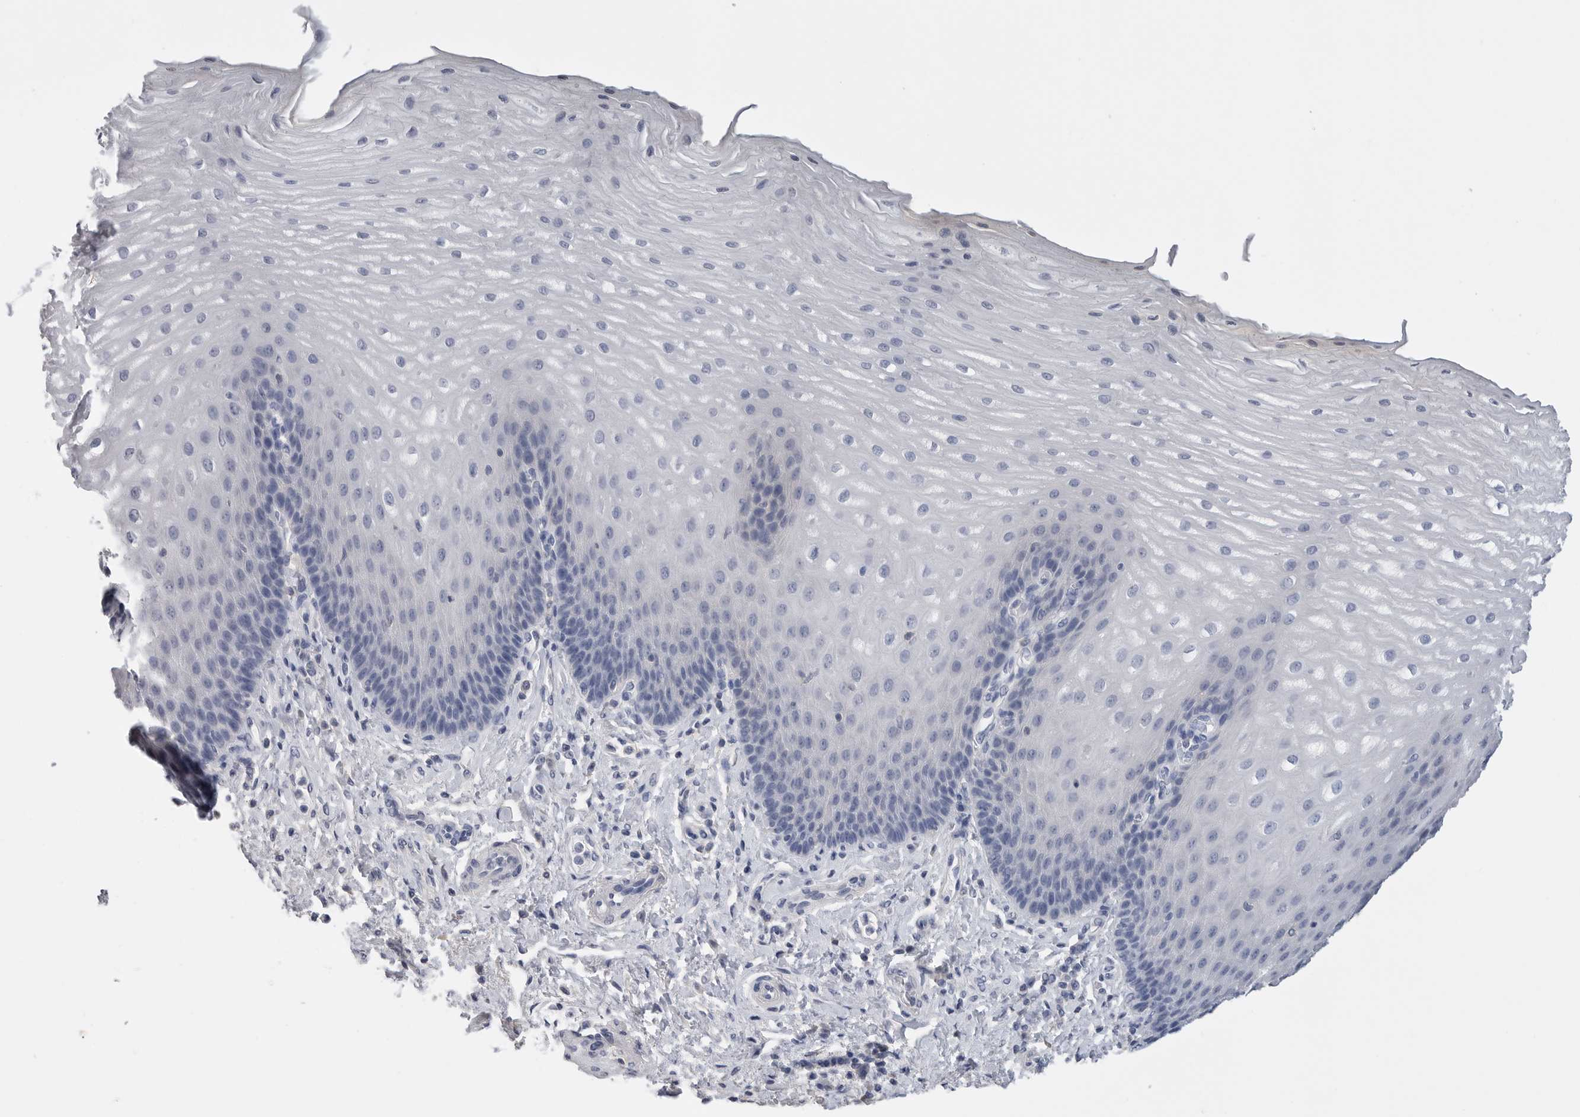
{"staining": {"intensity": "negative", "quantity": "none", "location": "none"}, "tissue": "esophagus", "cell_type": "Squamous epithelial cells", "image_type": "normal", "snomed": [{"axis": "morphology", "description": "Normal tissue, NOS"}, {"axis": "topography", "description": "Esophagus"}], "caption": "The immunohistochemistry image has no significant positivity in squamous epithelial cells of esophagus. Nuclei are stained in blue.", "gene": "FABP6", "patient": {"sex": "male", "age": 54}}